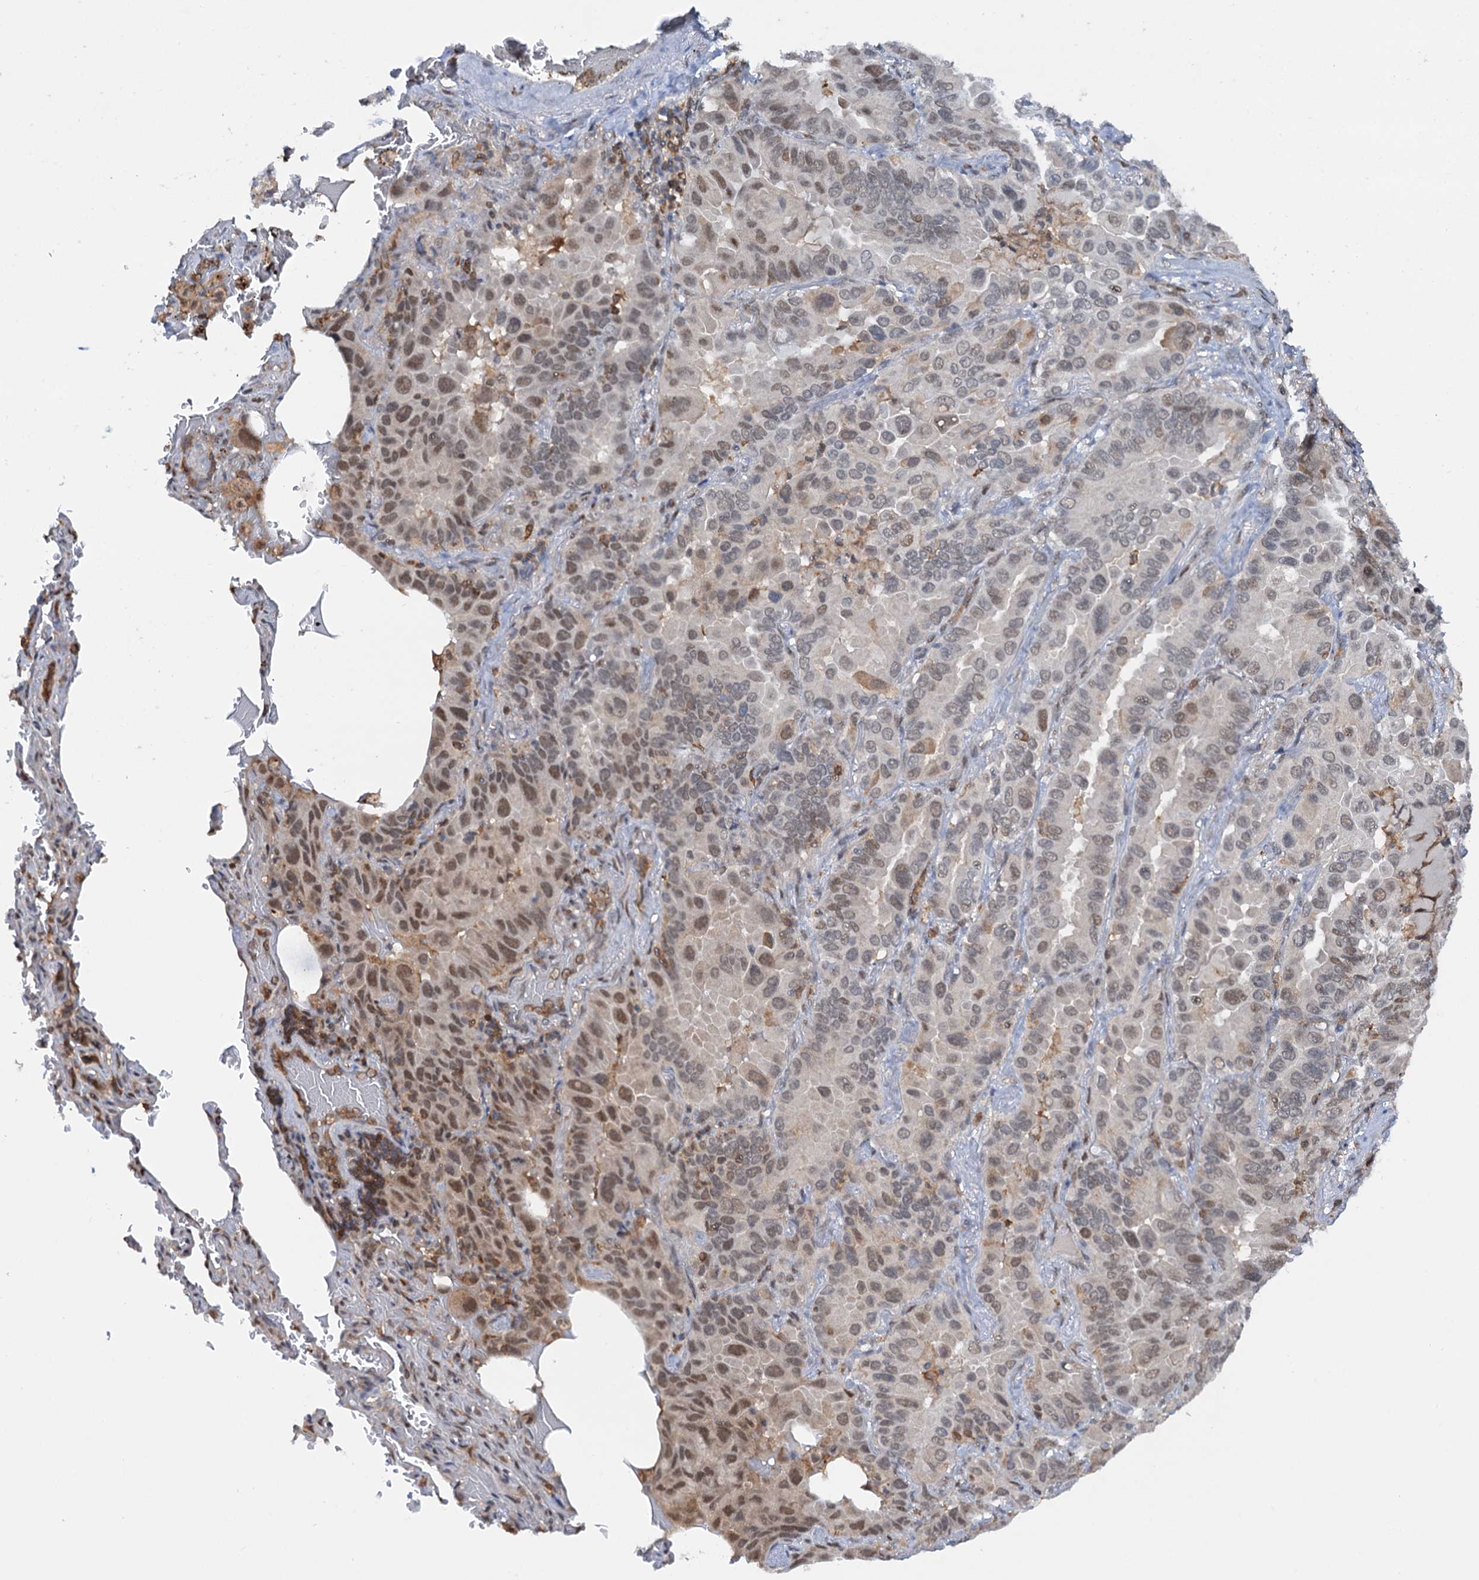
{"staining": {"intensity": "moderate", "quantity": "25%-75%", "location": "nuclear"}, "tissue": "lung cancer", "cell_type": "Tumor cells", "image_type": "cancer", "snomed": [{"axis": "morphology", "description": "Adenocarcinoma, NOS"}, {"axis": "topography", "description": "Lung"}], "caption": "A histopathology image of lung cancer stained for a protein reveals moderate nuclear brown staining in tumor cells.", "gene": "ZNF609", "patient": {"sex": "male", "age": 64}}